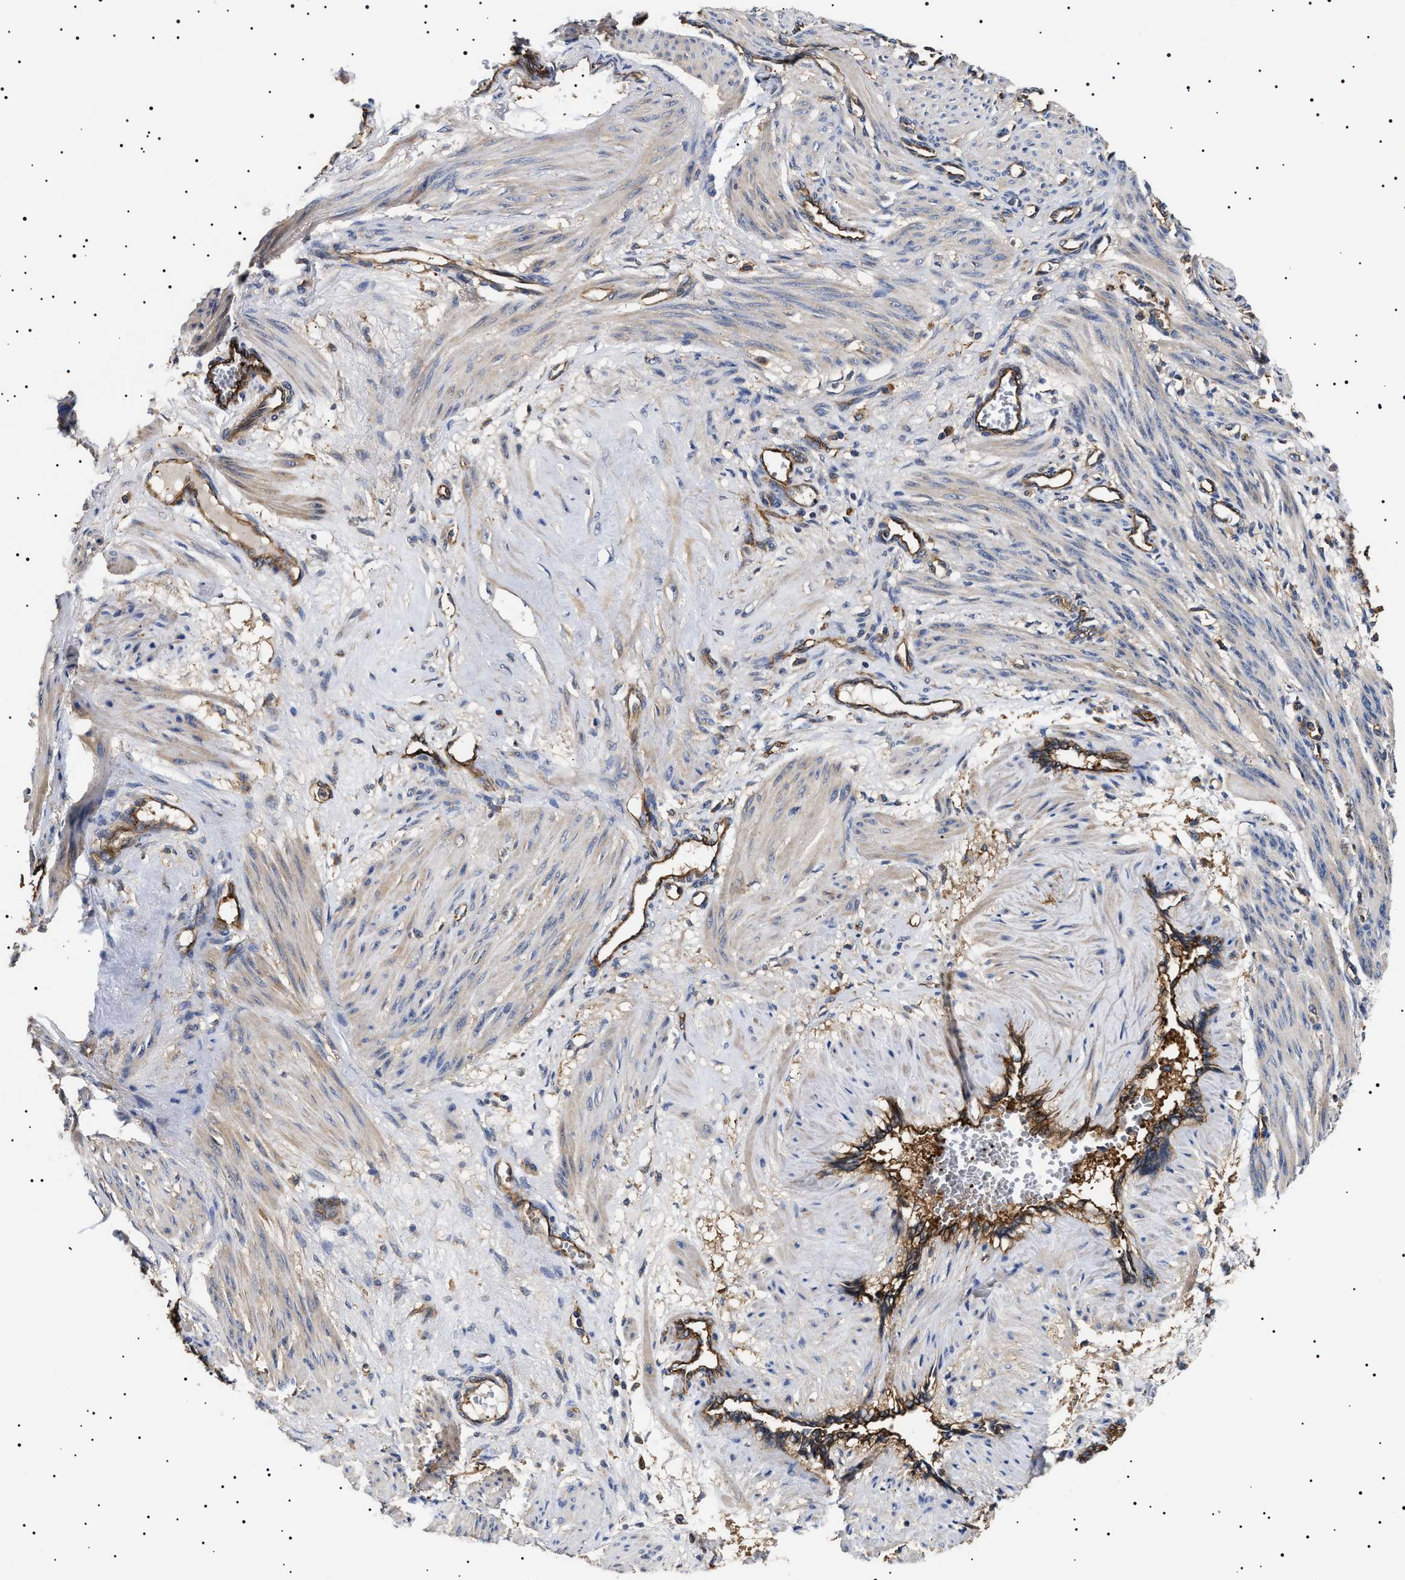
{"staining": {"intensity": "weak", "quantity": "25%-75%", "location": "cytoplasmic/membranous"}, "tissue": "smooth muscle", "cell_type": "Smooth muscle cells", "image_type": "normal", "snomed": [{"axis": "morphology", "description": "Normal tissue, NOS"}, {"axis": "topography", "description": "Endometrium"}], "caption": "IHC (DAB (3,3'-diaminobenzidine)) staining of unremarkable human smooth muscle shows weak cytoplasmic/membranous protein positivity in about 25%-75% of smooth muscle cells.", "gene": "TPP2", "patient": {"sex": "female", "age": 33}}